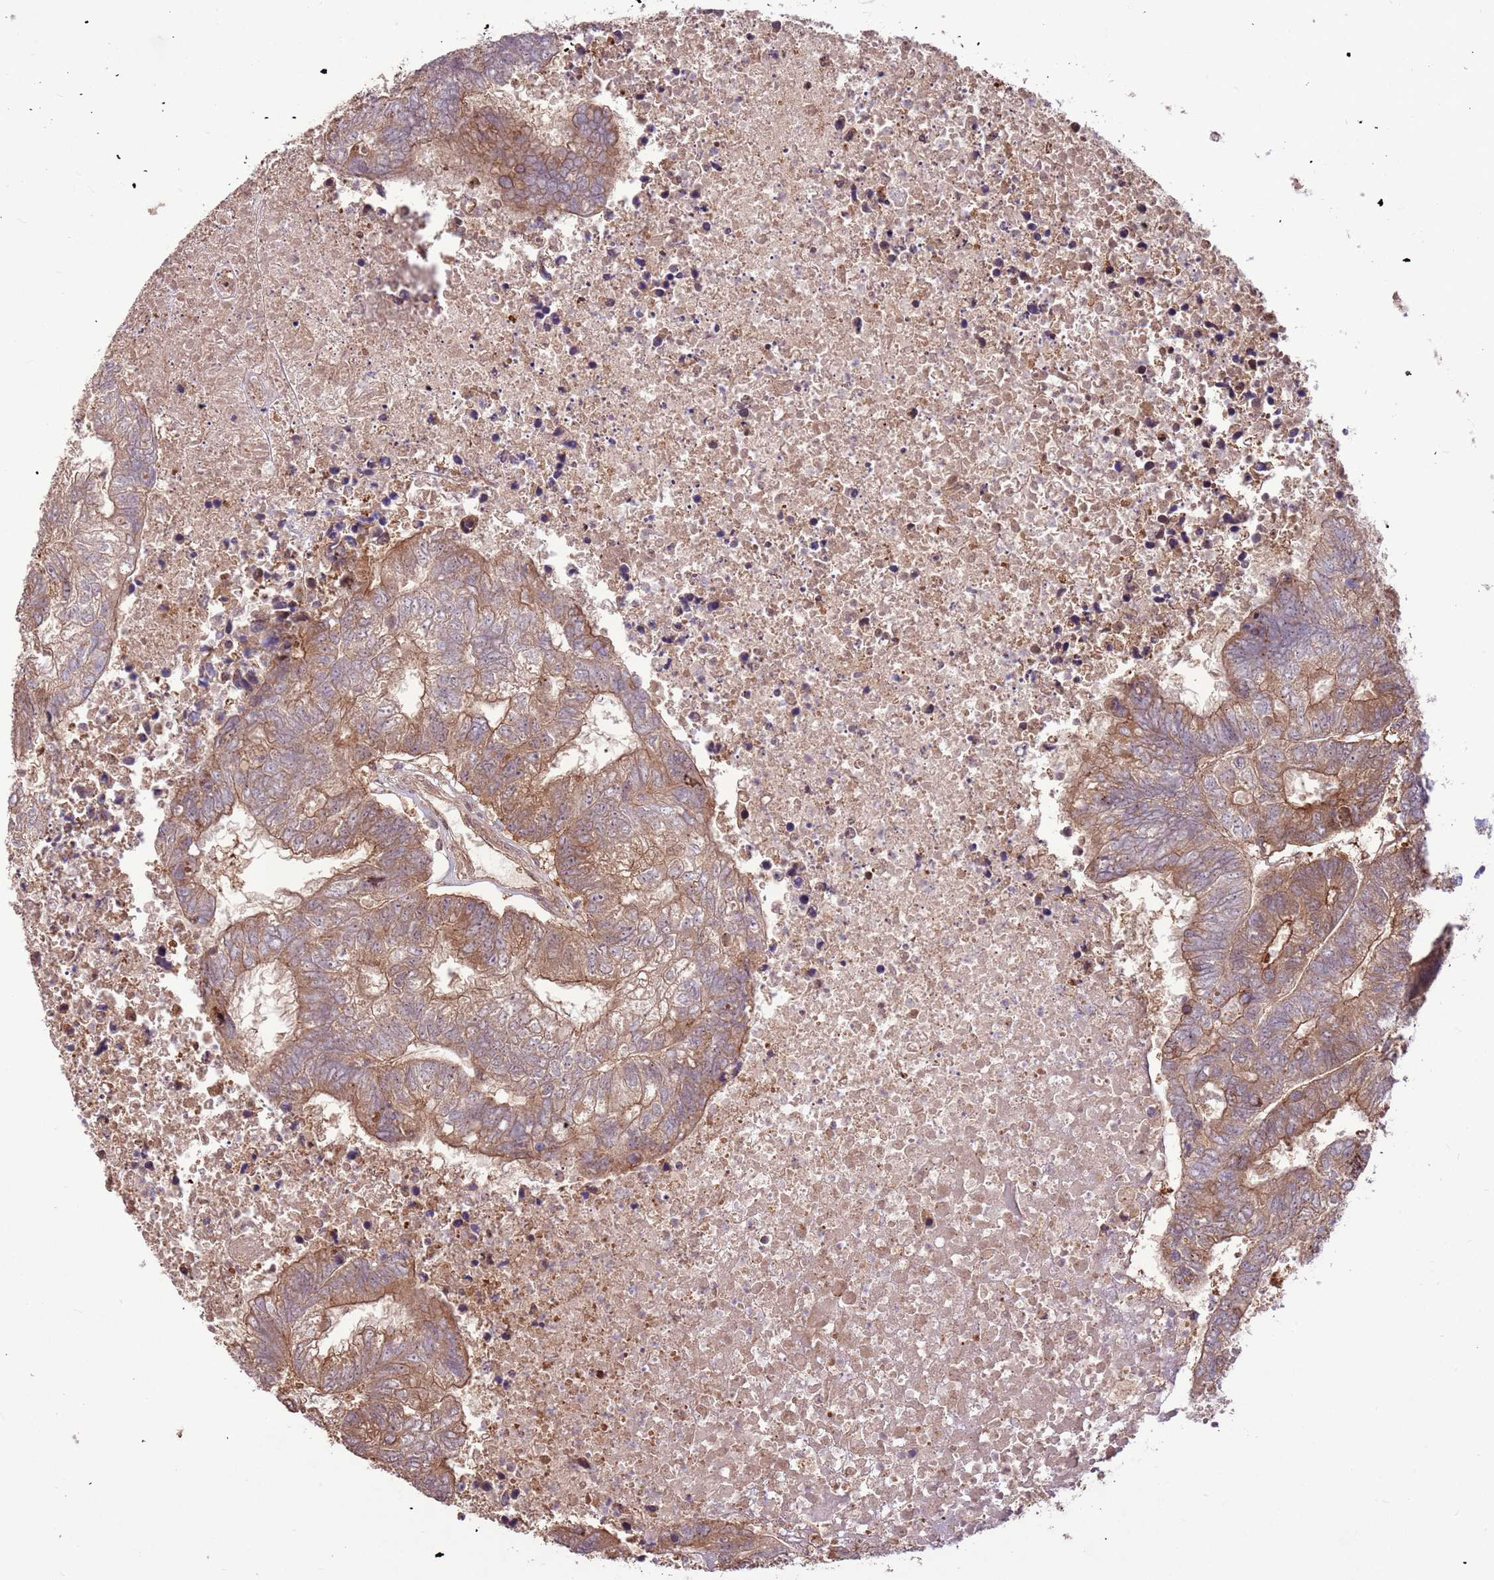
{"staining": {"intensity": "moderate", "quantity": ">75%", "location": "cytoplasmic/membranous"}, "tissue": "colorectal cancer", "cell_type": "Tumor cells", "image_type": "cancer", "snomed": [{"axis": "morphology", "description": "Adenocarcinoma, NOS"}, {"axis": "topography", "description": "Colon"}], "caption": "A brown stain highlights moderate cytoplasmic/membranous positivity of a protein in human colorectal adenocarcinoma tumor cells.", "gene": "CCDC112", "patient": {"sex": "female", "age": 48}}